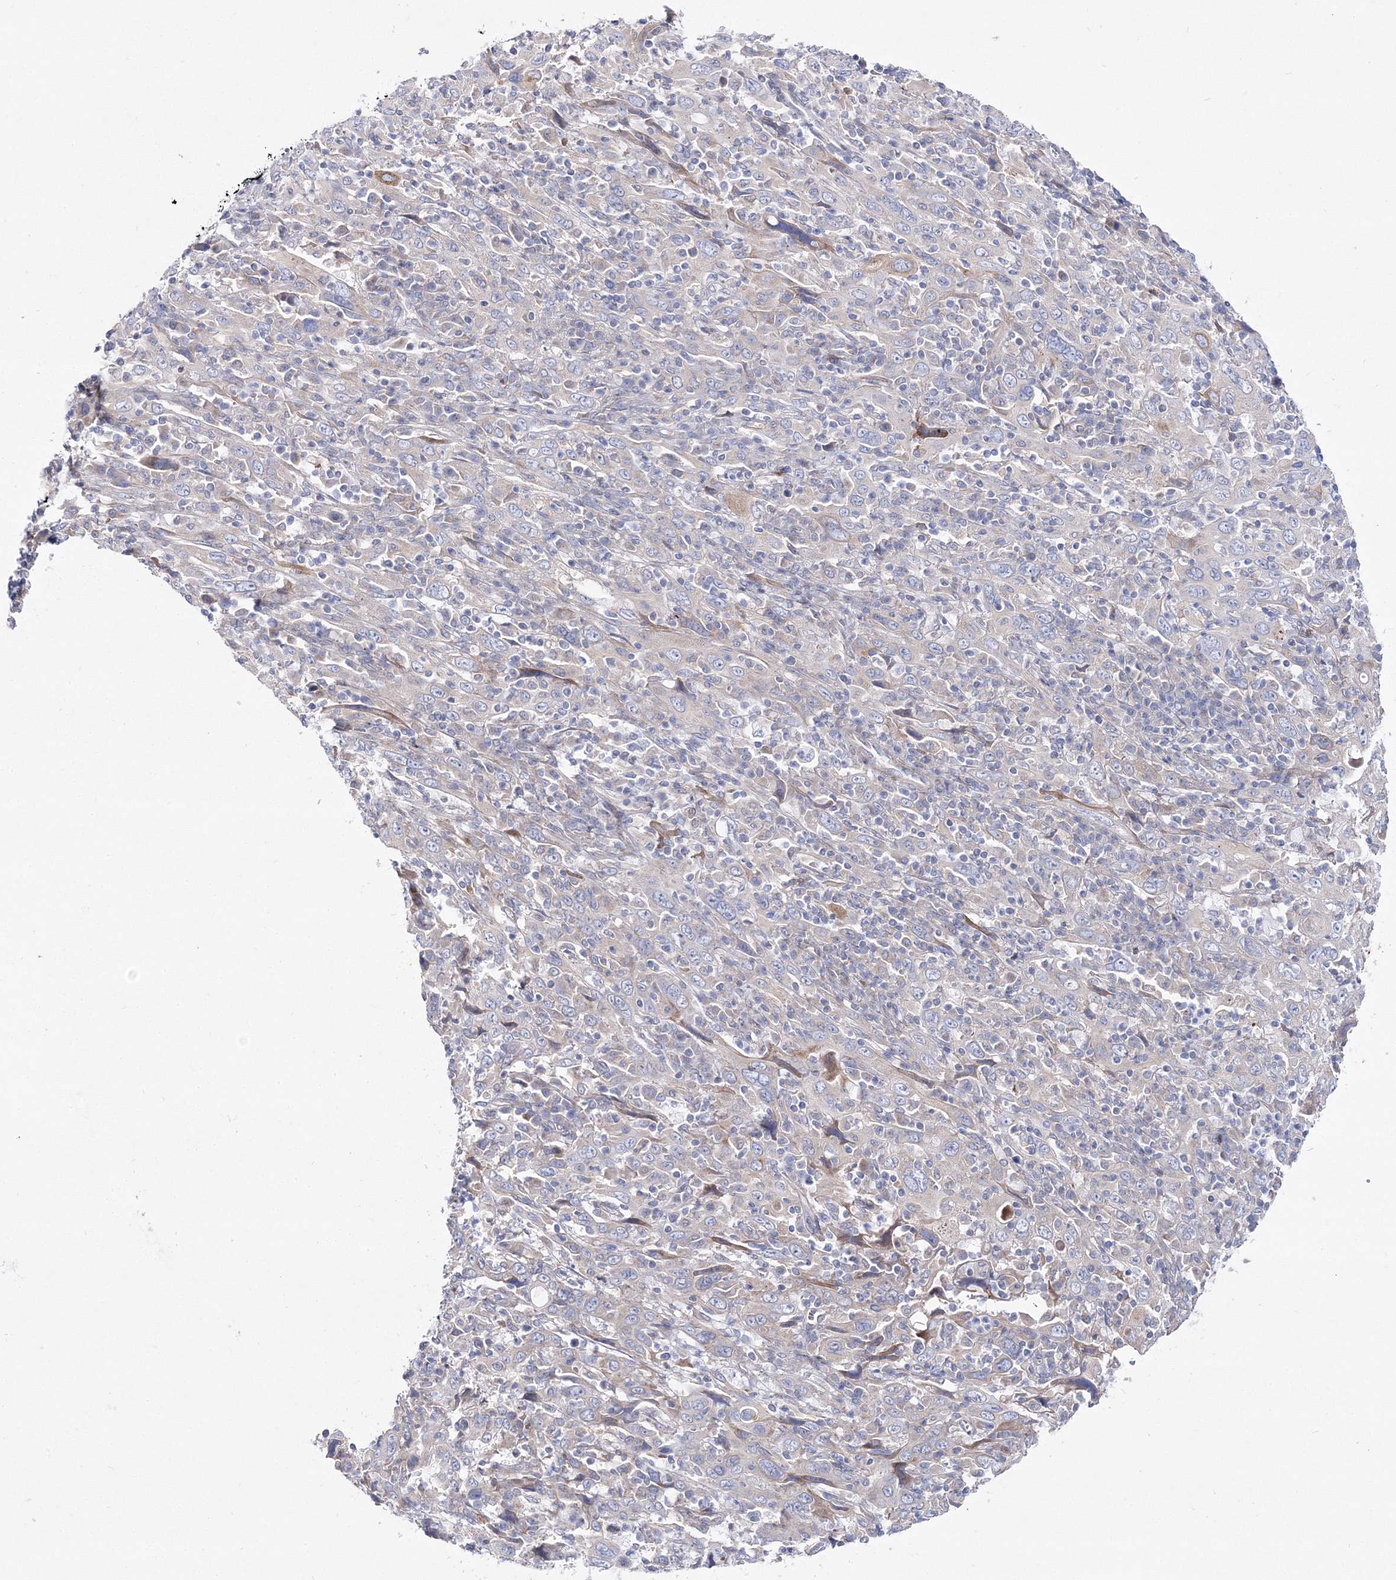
{"staining": {"intensity": "negative", "quantity": "none", "location": "none"}, "tissue": "cervical cancer", "cell_type": "Tumor cells", "image_type": "cancer", "snomed": [{"axis": "morphology", "description": "Squamous cell carcinoma, NOS"}, {"axis": "topography", "description": "Cervix"}], "caption": "IHC image of squamous cell carcinoma (cervical) stained for a protein (brown), which demonstrates no expression in tumor cells.", "gene": "ARHGAP32", "patient": {"sex": "female", "age": 46}}